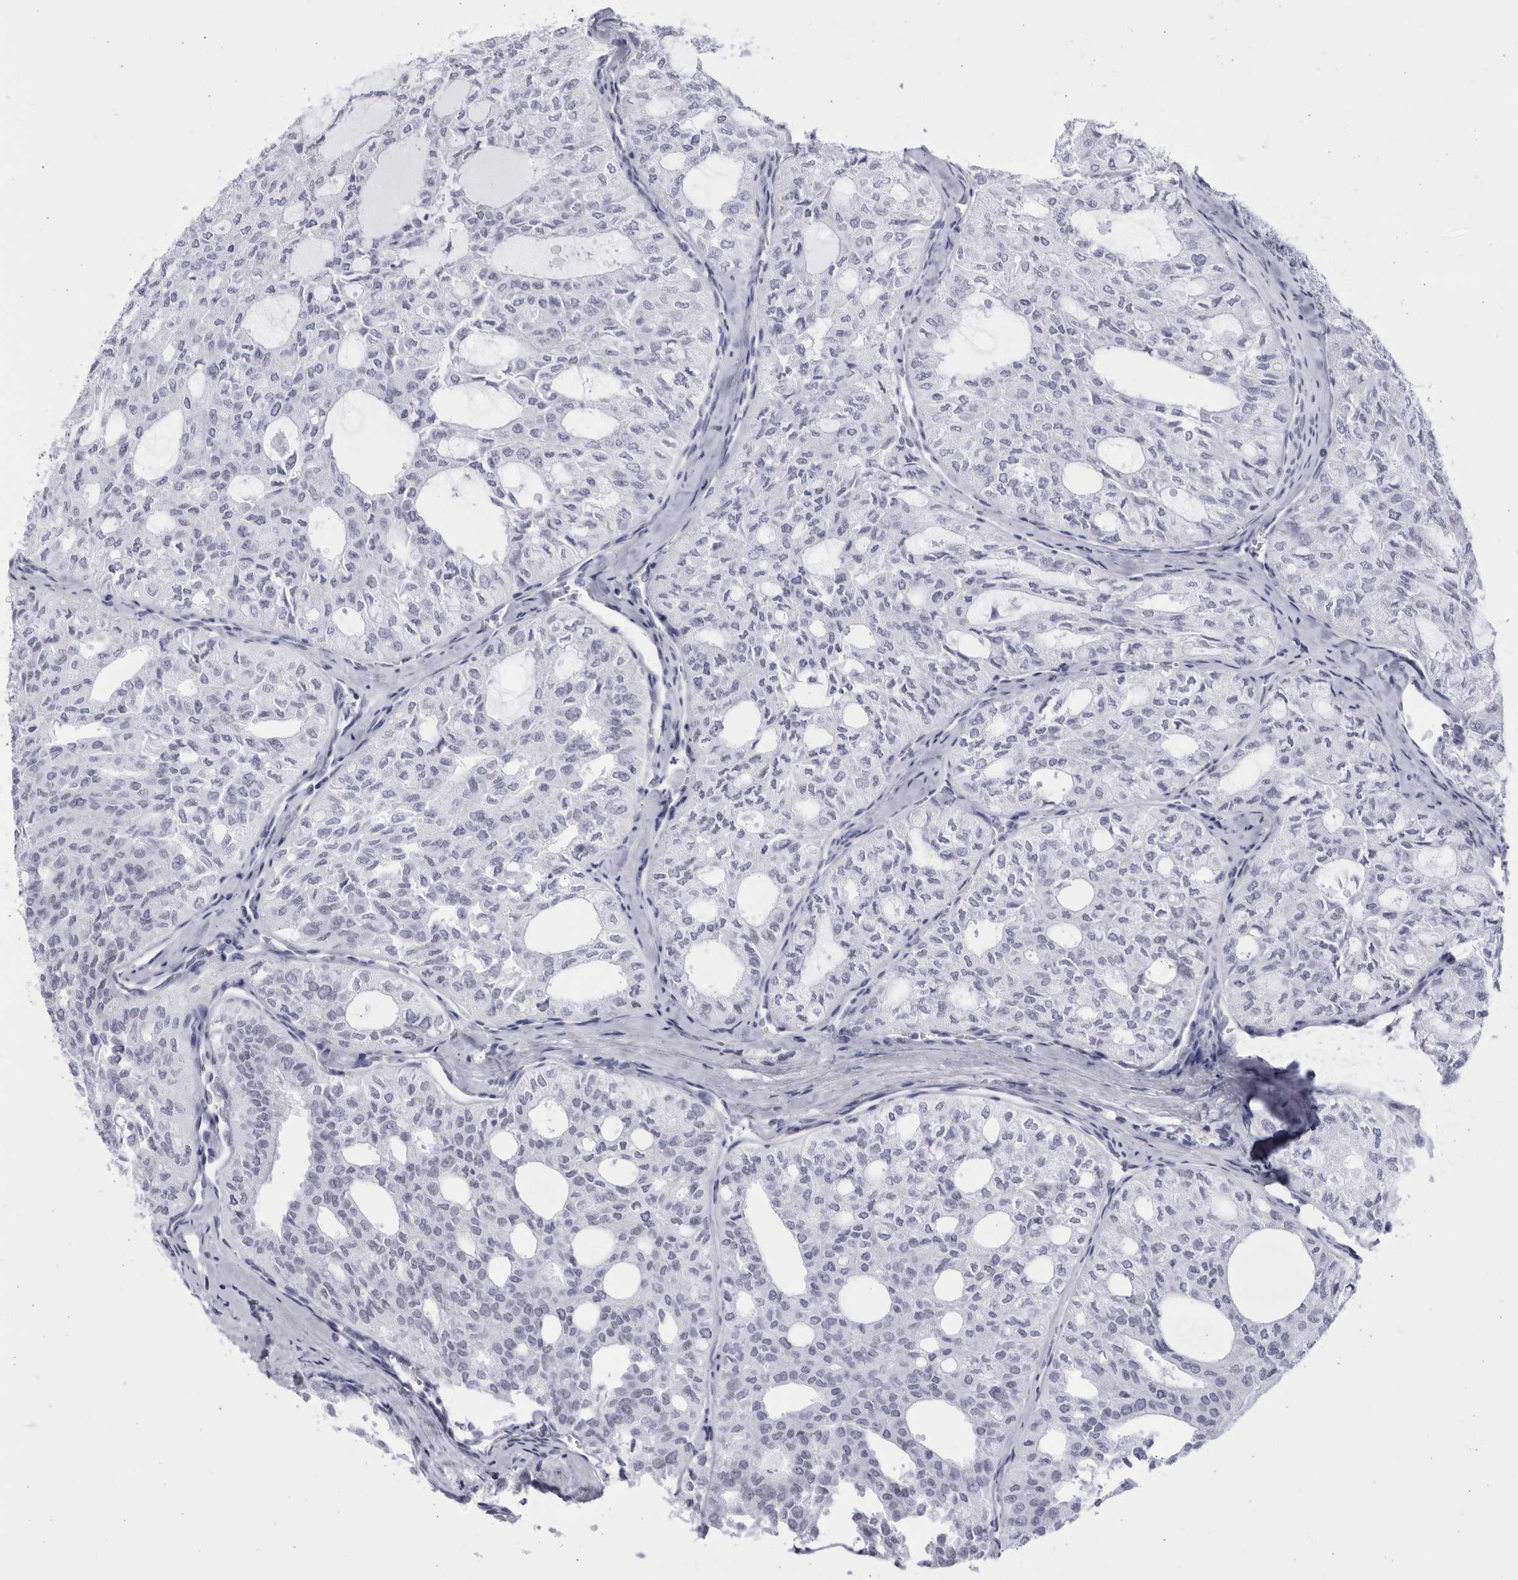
{"staining": {"intensity": "negative", "quantity": "none", "location": "none"}, "tissue": "thyroid cancer", "cell_type": "Tumor cells", "image_type": "cancer", "snomed": [{"axis": "morphology", "description": "Follicular adenoma carcinoma, NOS"}, {"axis": "topography", "description": "Thyroid gland"}], "caption": "A high-resolution micrograph shows immunohistochemistry staining of follicular adenoma carcinoma (thyroid), which exhibits no significant expression in tumor cells.", "gene": "CCDC181", "patient": {"sex": "male", "age": 75}}